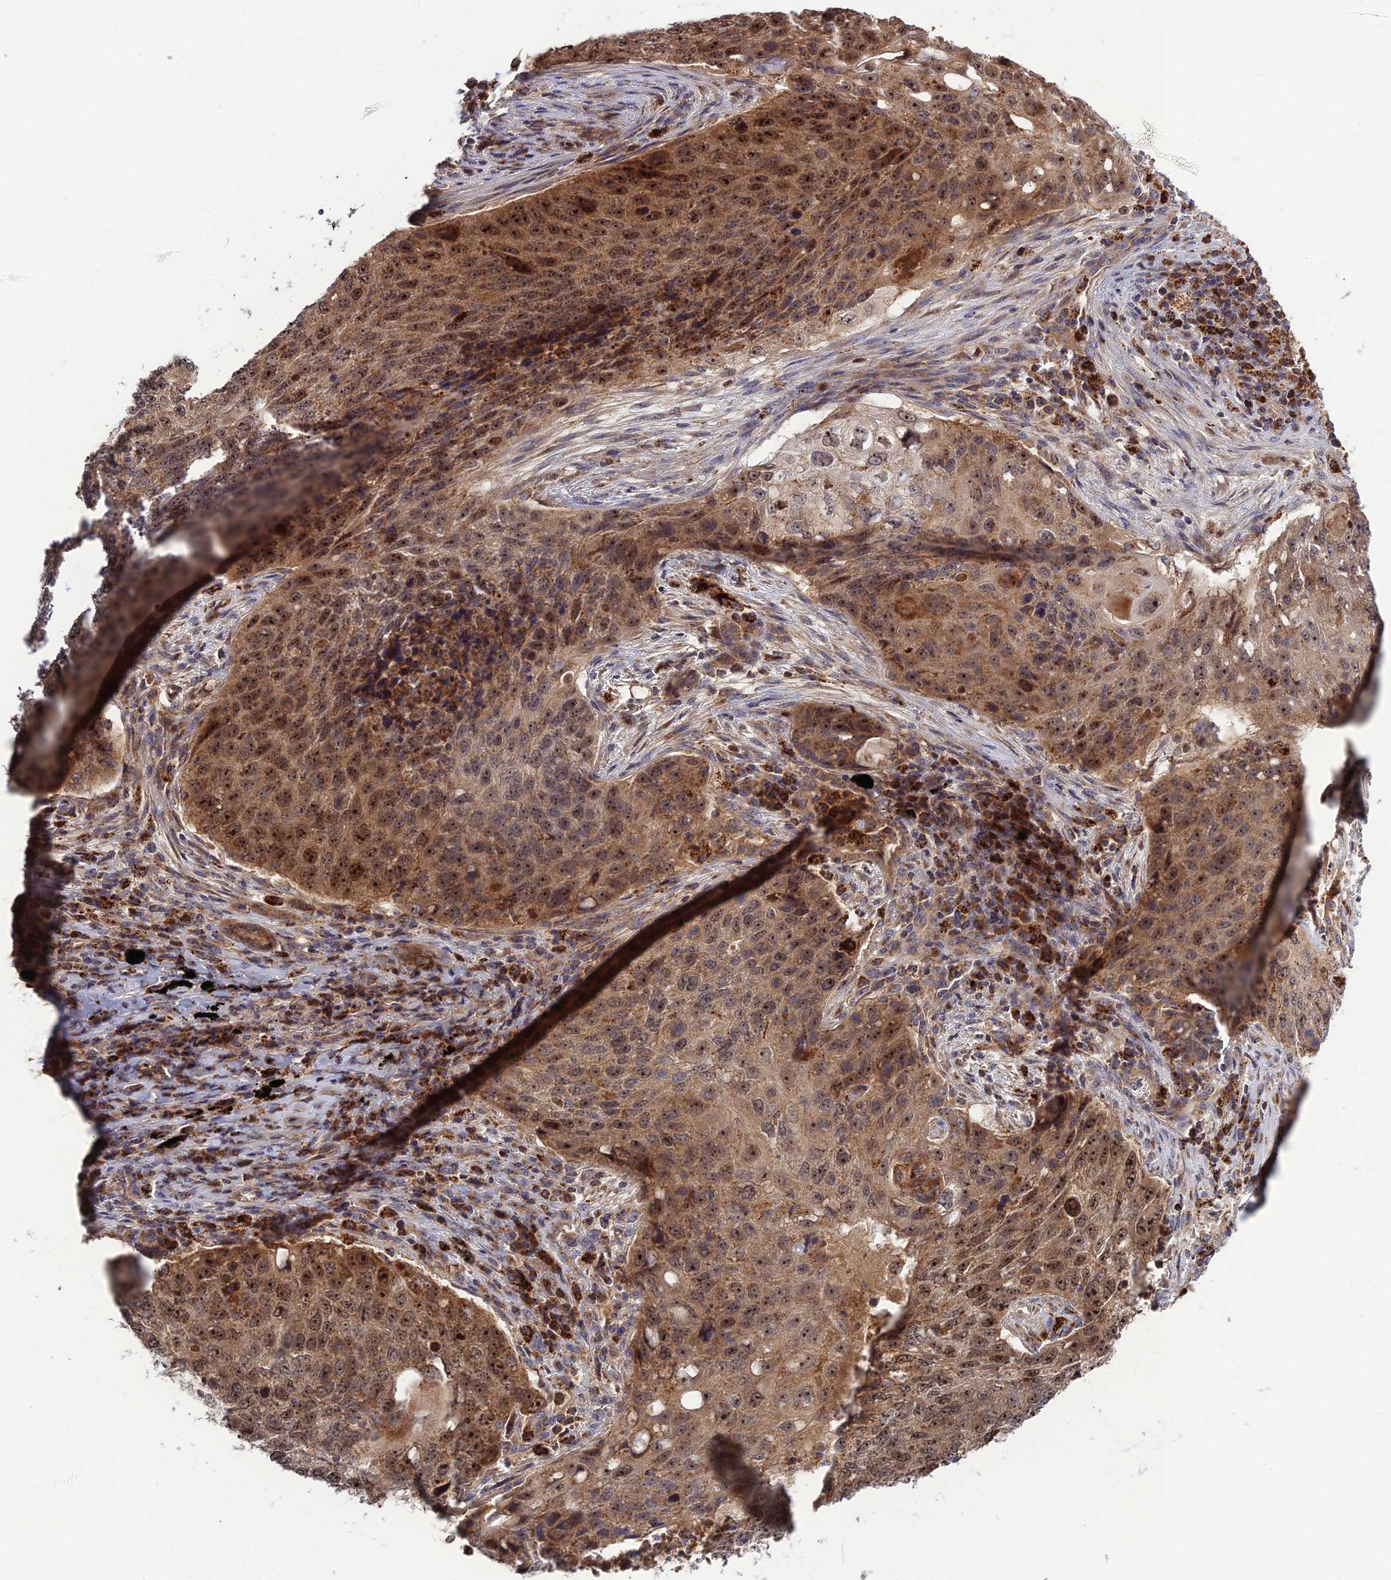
{"staining": {"intensity": "moderate", "quantity": ">75%", "location": "cytoplasmic/membranous,nuclear"}, "tissue": "lung cancer", "cell_type": "Tumor cells", "image_type": "cancer", "snomed": [{"axis": "morphology", "description": "Squamous cell carcinoma, NOS"}, {"axis": "topography", "description": "Lung"}], "caption": "There is medium levels of moderate cytoplasmic/membranous and nuclear expression in tumor cells of lung cancer, as demonstrated by immunohistochemical staining (brown color).", "gene": "RIC8B", "patient": {"sex": "female", "age": 63}}